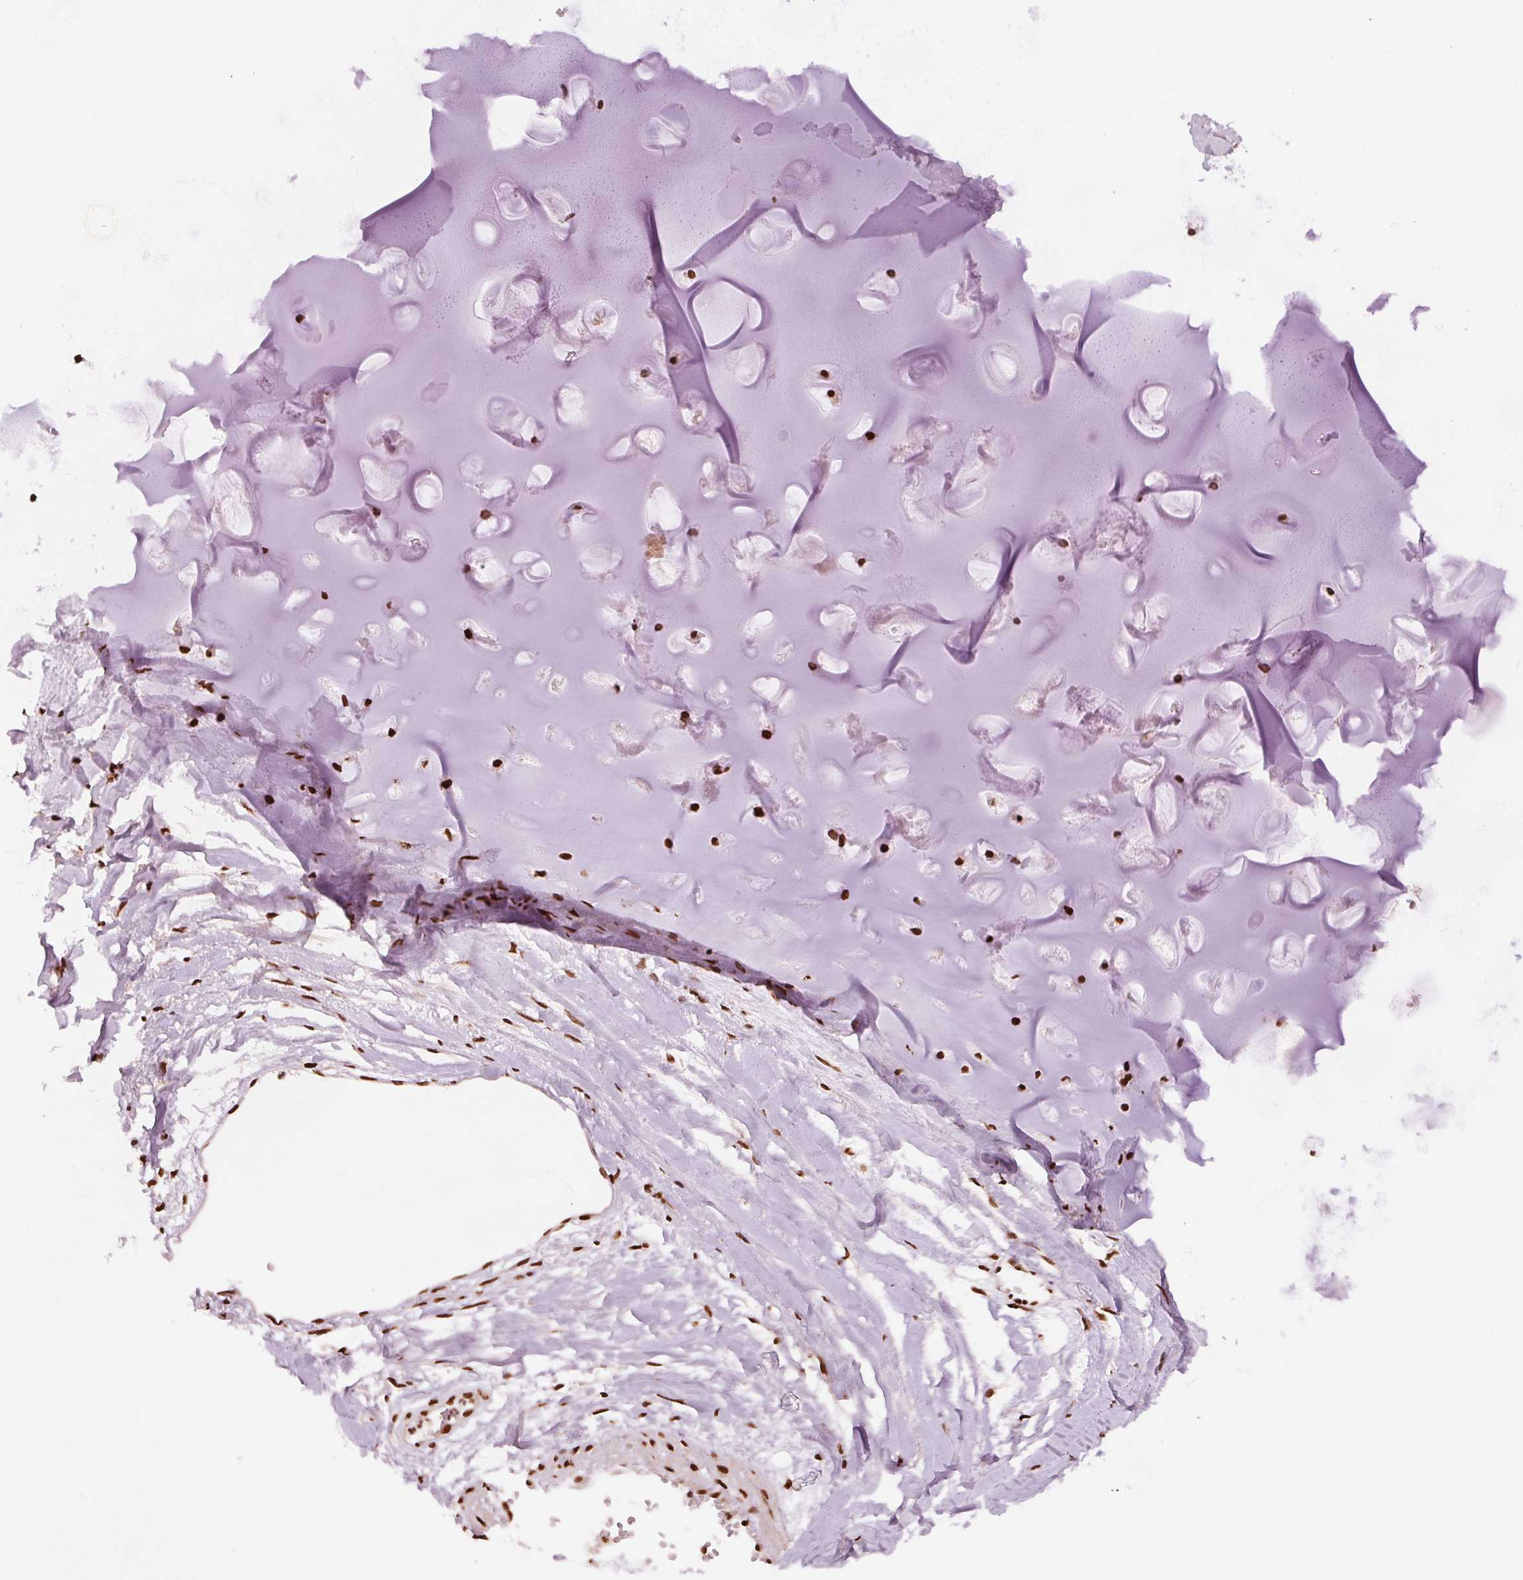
{"staining": {"intensity": "strong", "quantity": "25%-75%", "location": "nuclear"}, "tissue": "soft tissue", "cell_type": "Chondrocytes", "image_type": "normal", "snomed": [{"axis": "morphology", "description": "Normal tissue, NOS"}, {"axis": "topography", "description": "Cartilage tissue"}, {"axis": "topography", "description": "Nasopharynx"}, {"axis": "topography", "description": "Thyroid gland"}], "caption": "Immunohistochemical staining of benign soft tissue reveals 25%-75% levels of strong nuclear protein positivity in about 25%-75% of chondrocytes. Ihc stains the protein in brown and the nuclei are stained blue.", "gene": "TTLL9", "patient": {"sex": "male", "age": 63}}